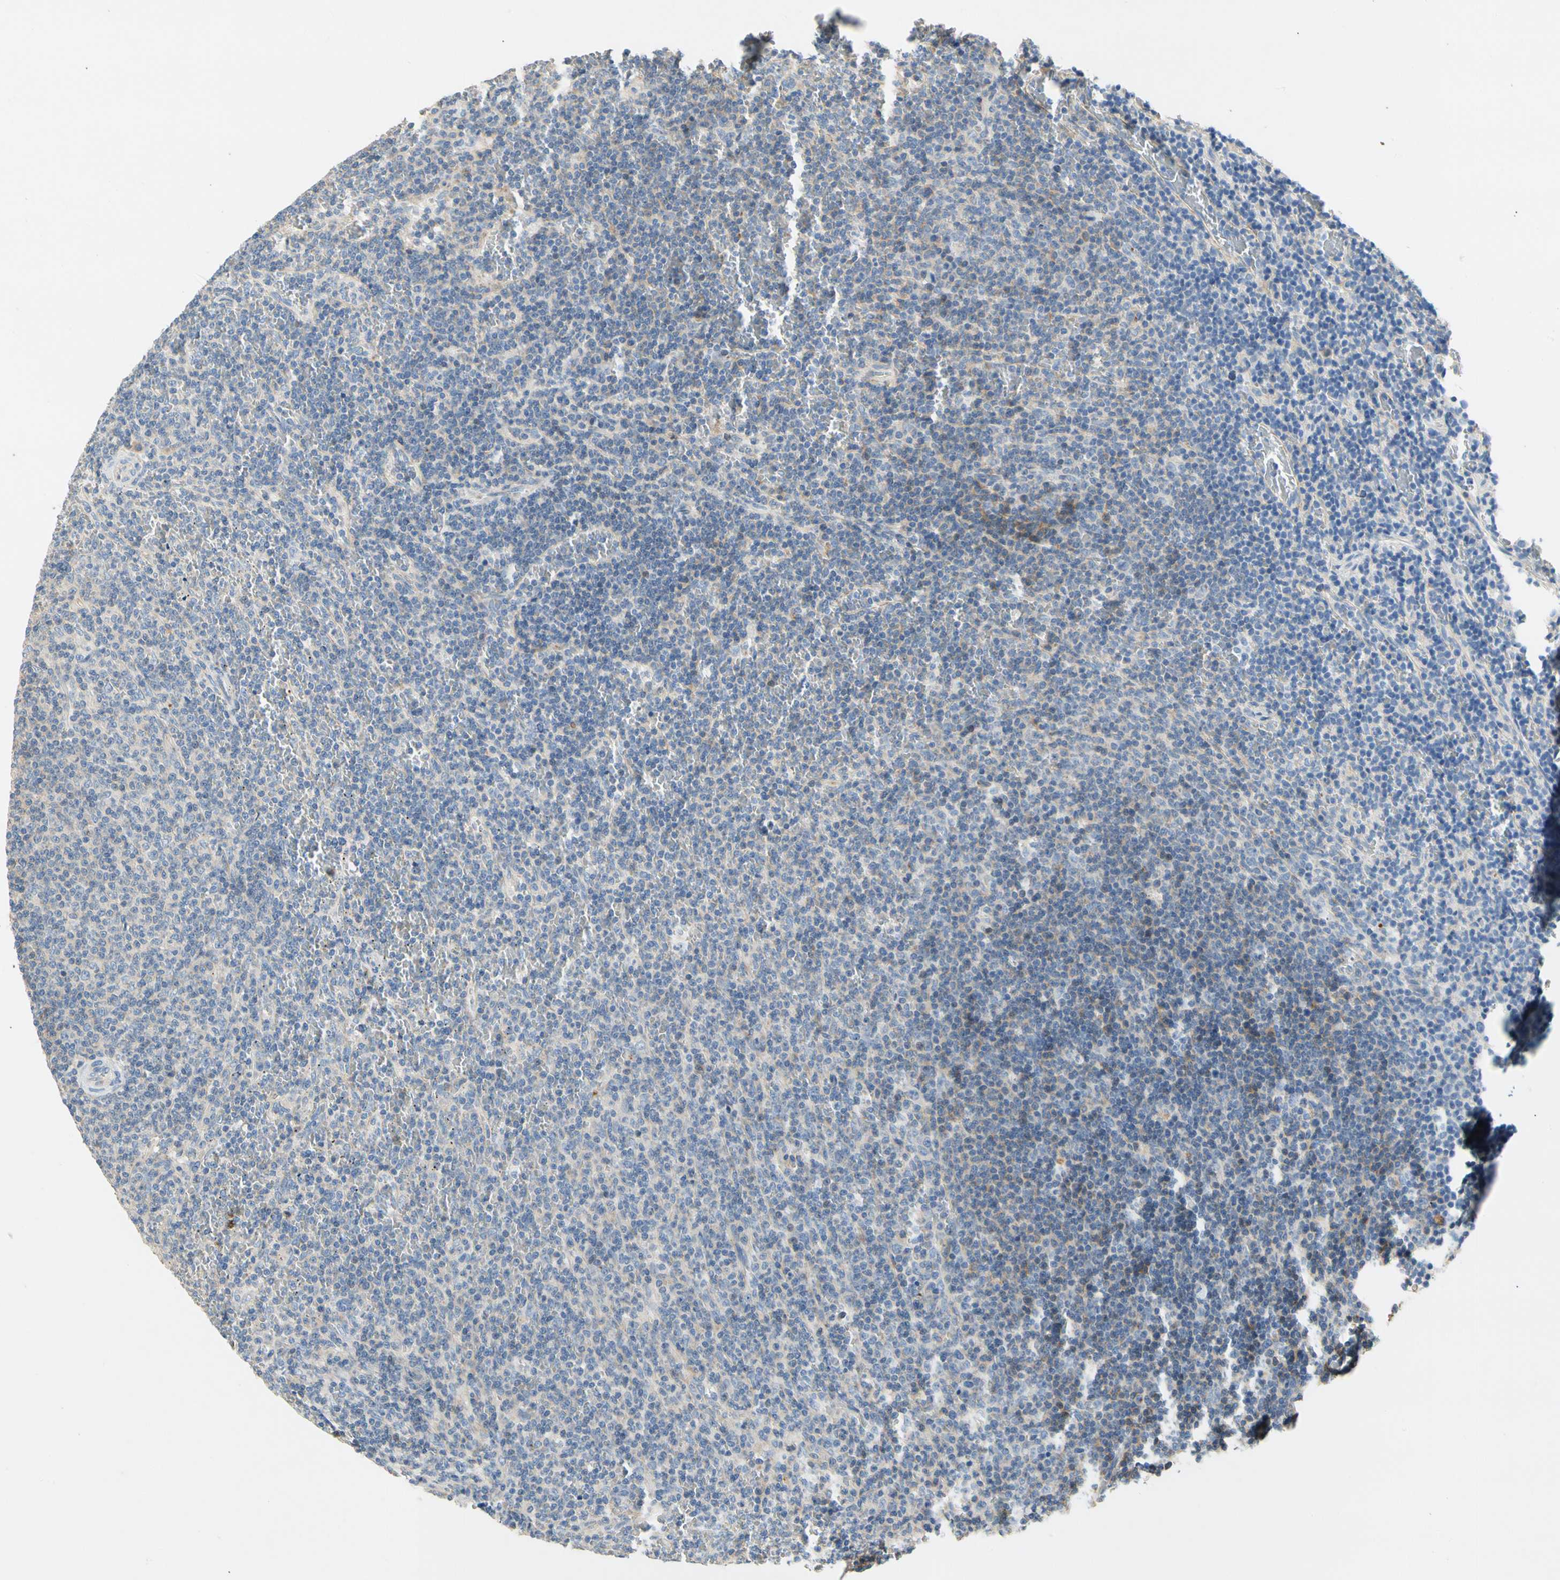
{"staining": {"intensity": "negative", "quantity": "none", "location": "none"}, "tissue": "lymphoma", "cell_type": "Tumor cells", "image_type": "cancer", "snomed": [{"axis": "morphology", "description": "Malignant lymphoma, non-Hodgkin's type, Low grade"}, {"axis": "topography", "description": "Spleen"}], "caption": "Immunohistochemistry photomicrograph of neoplastic tissue: lymphoma stained with DAB (3,3'-diaminobenzidine) reveals no significant protein staining in tumor cells.", "gene": "CCM2L", "patient": {"sex": "female", "age": 50}}